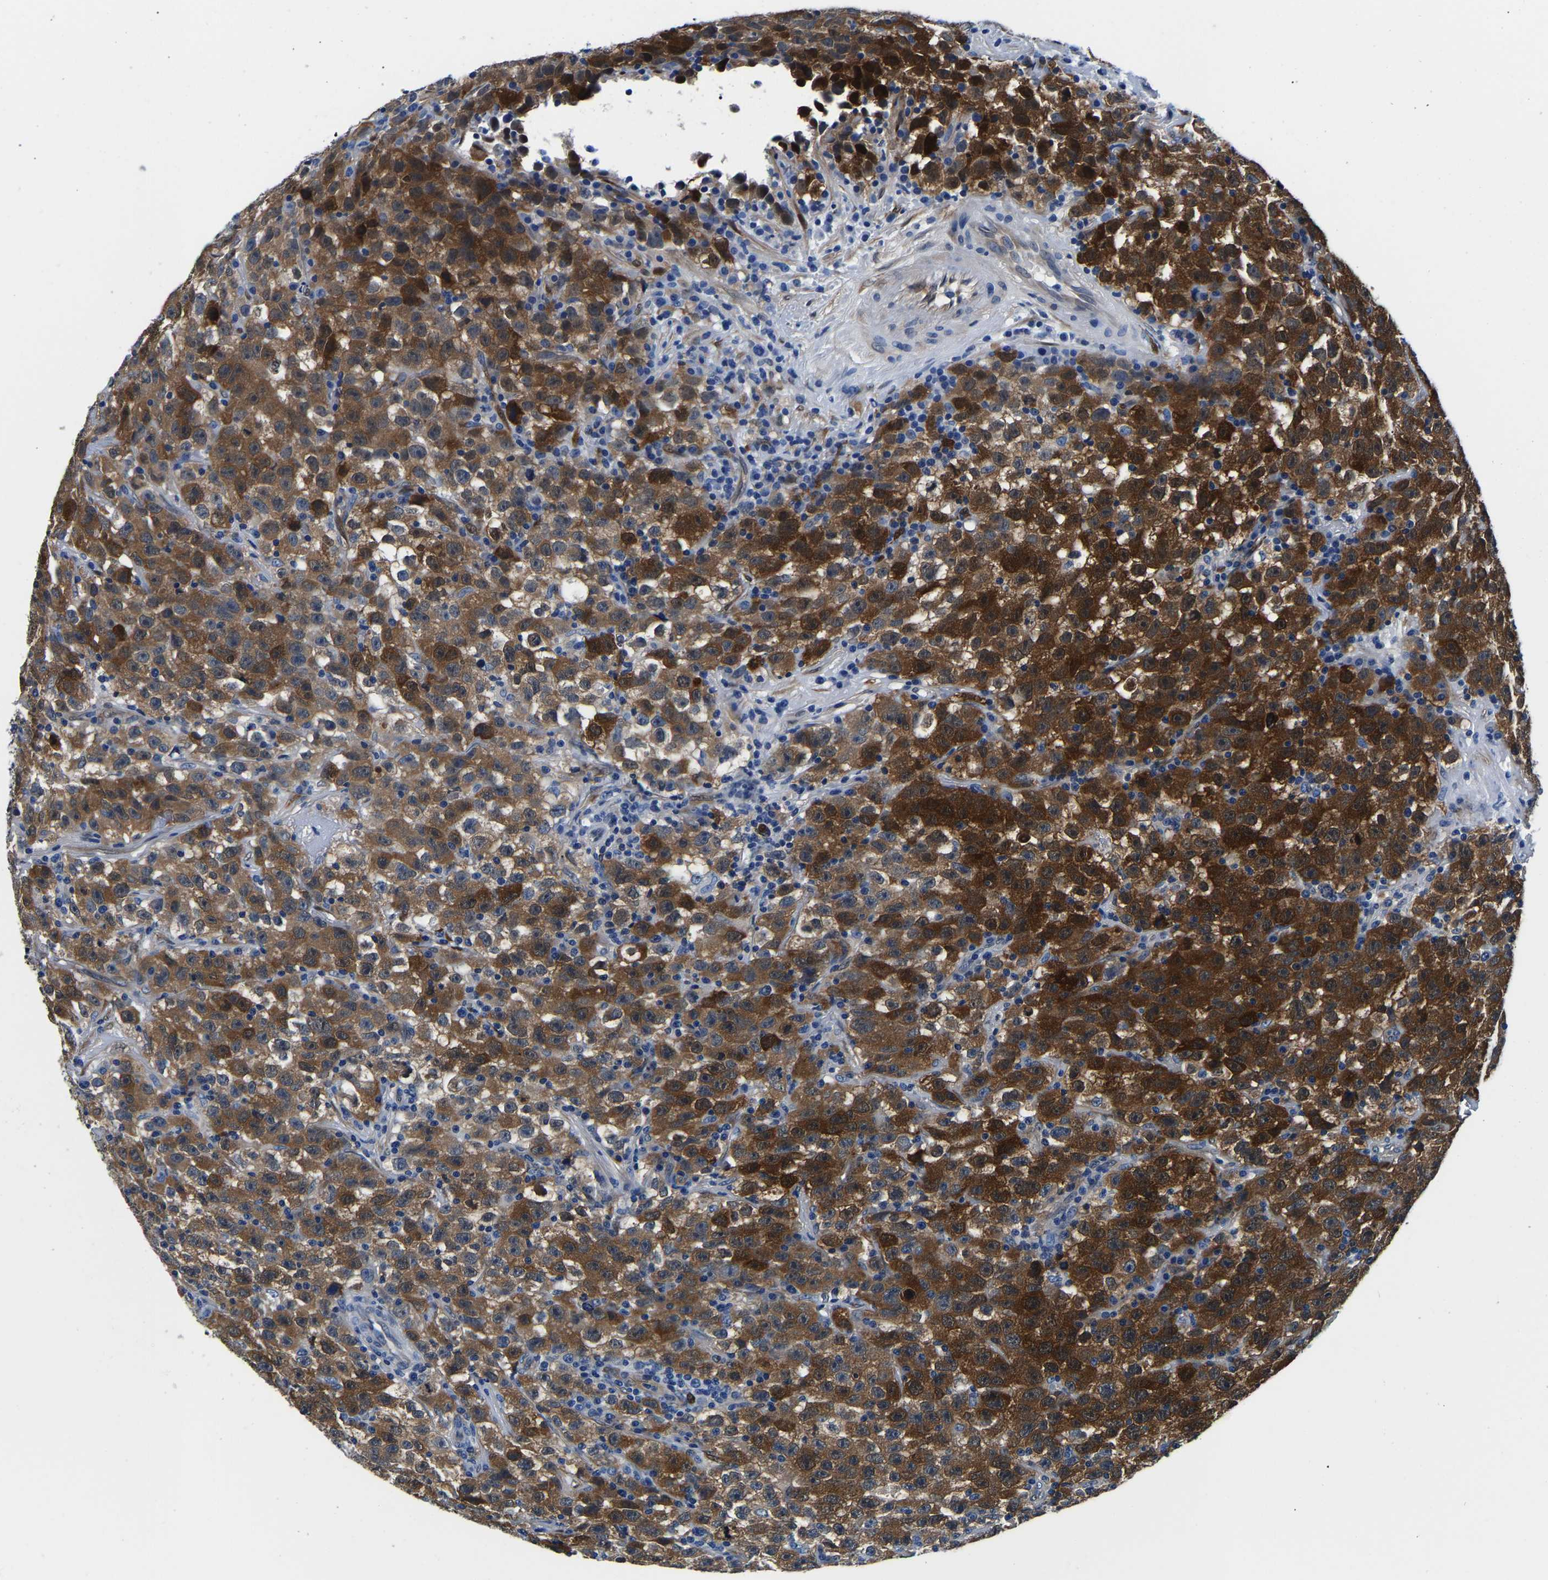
{"staining": {"intensity": "strong", "quantity": ">75%", "location": "cytoplasmic/membranous"}, "tissue": "testis cancer", "cell_type": "Tumor cells", "image_type": "cancer", "snomed": [{"axis": "morphology", "description": "Seminoma, NOS"}, {"axis": "topography", "description": "Testis"}], "caption": "Immunohistochemistry (IHC) micrograph of human testis cancer stained for a protein (brown), which demonstrates high levels of strong cytoplasmic/membranous expression in approximately >75% of tumor cells.", "gene": "S100A13", "patient": {"sex": "male", "age": 22}}